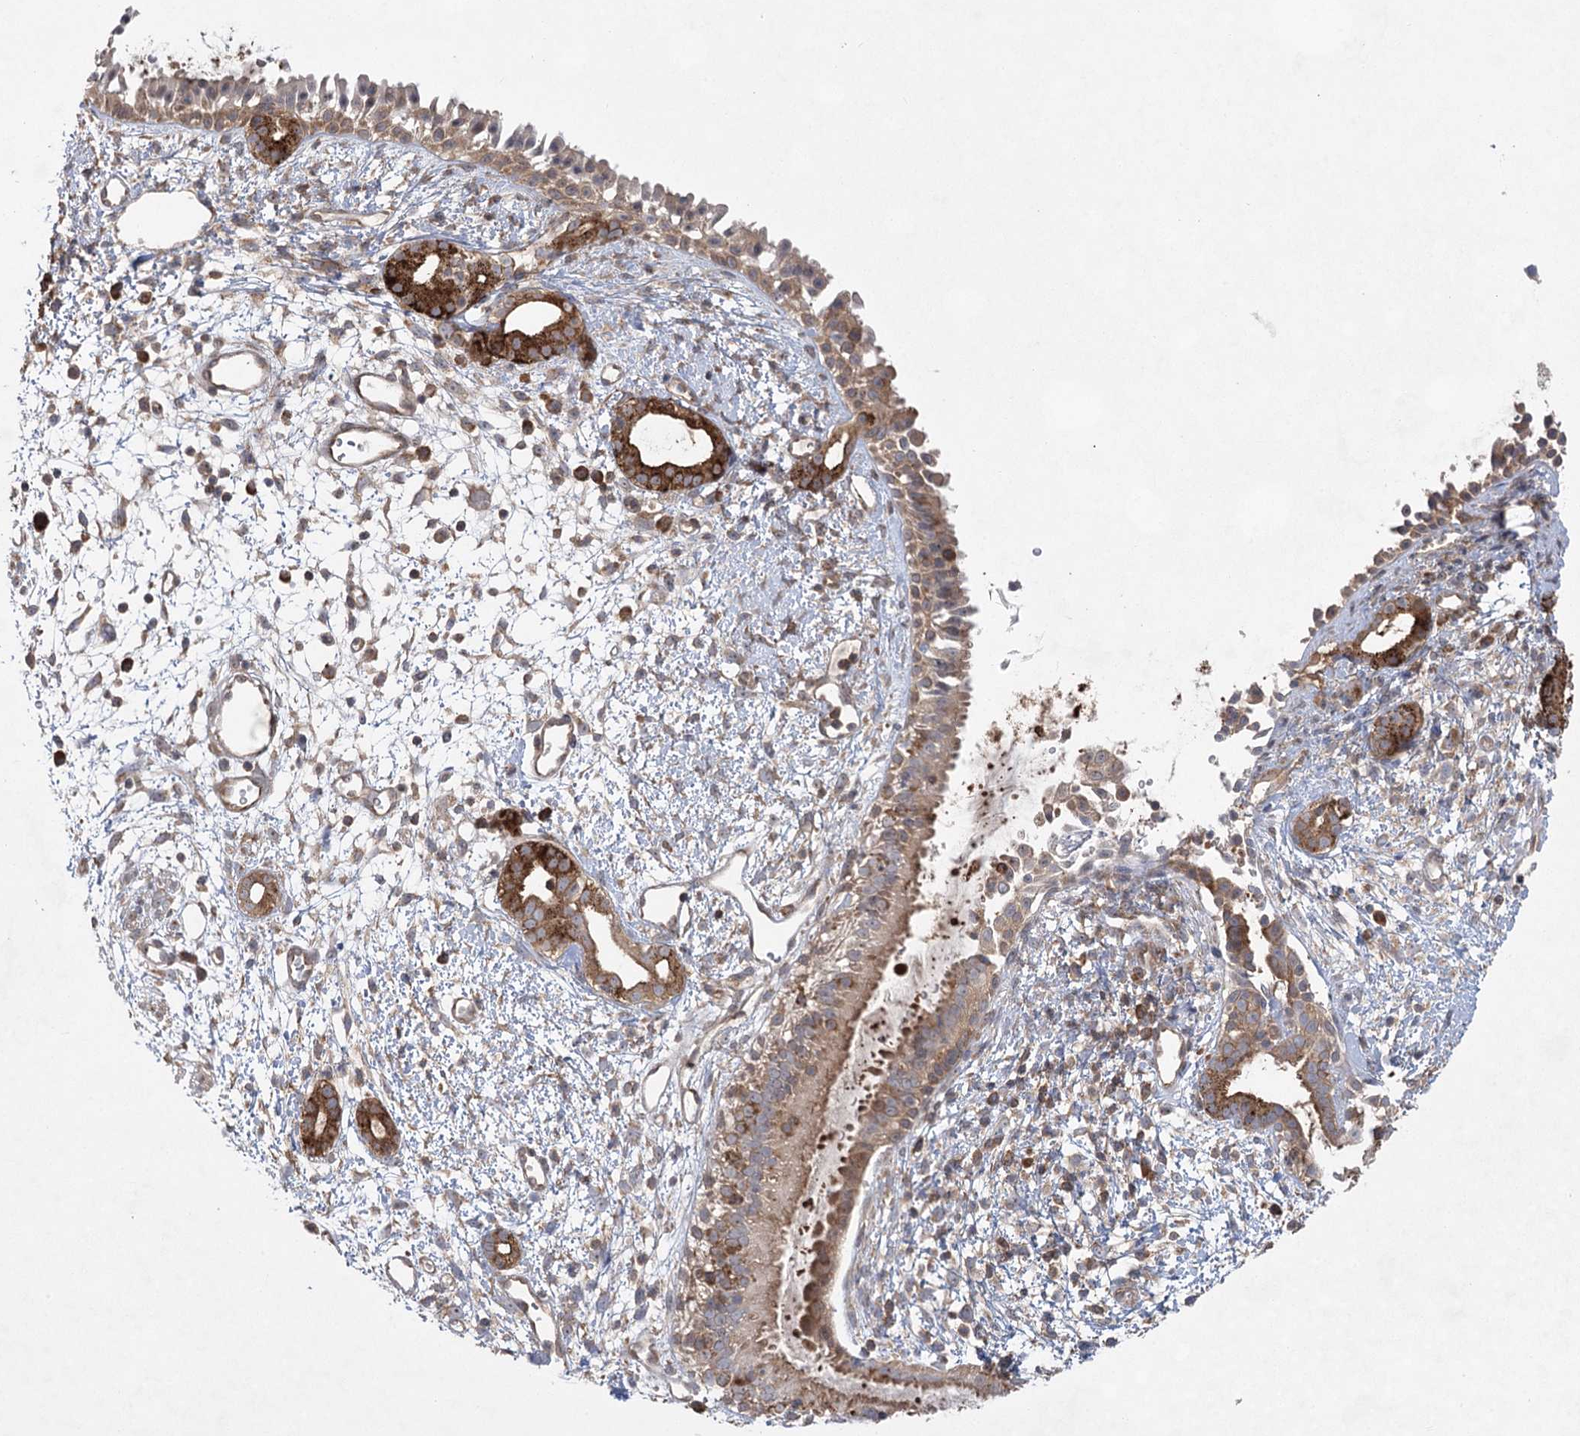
{"staining": {"intensity": "moderate", "quantity": ">75%", "location": "cytoplasmic/membranous"}, "tissue": "nasopharynx", "cell_type": "Respiratory epithelial cells", "image_type": "normal", "snomed": [{"axis": "morphology", "description": "Normal tissue, NOS"}, {"axis": "topography", "description": "Nasopharynx"}], "caption": "A micrograph showing moderate cytoplasmic/membranous expression in about >75% of respiratory epithelial cells in unremarkable nasopharynx, as visualized by brown immunohistochemical staining.", "gene": "EIF3A", "patient": {"sex": "male", "age": 22}}